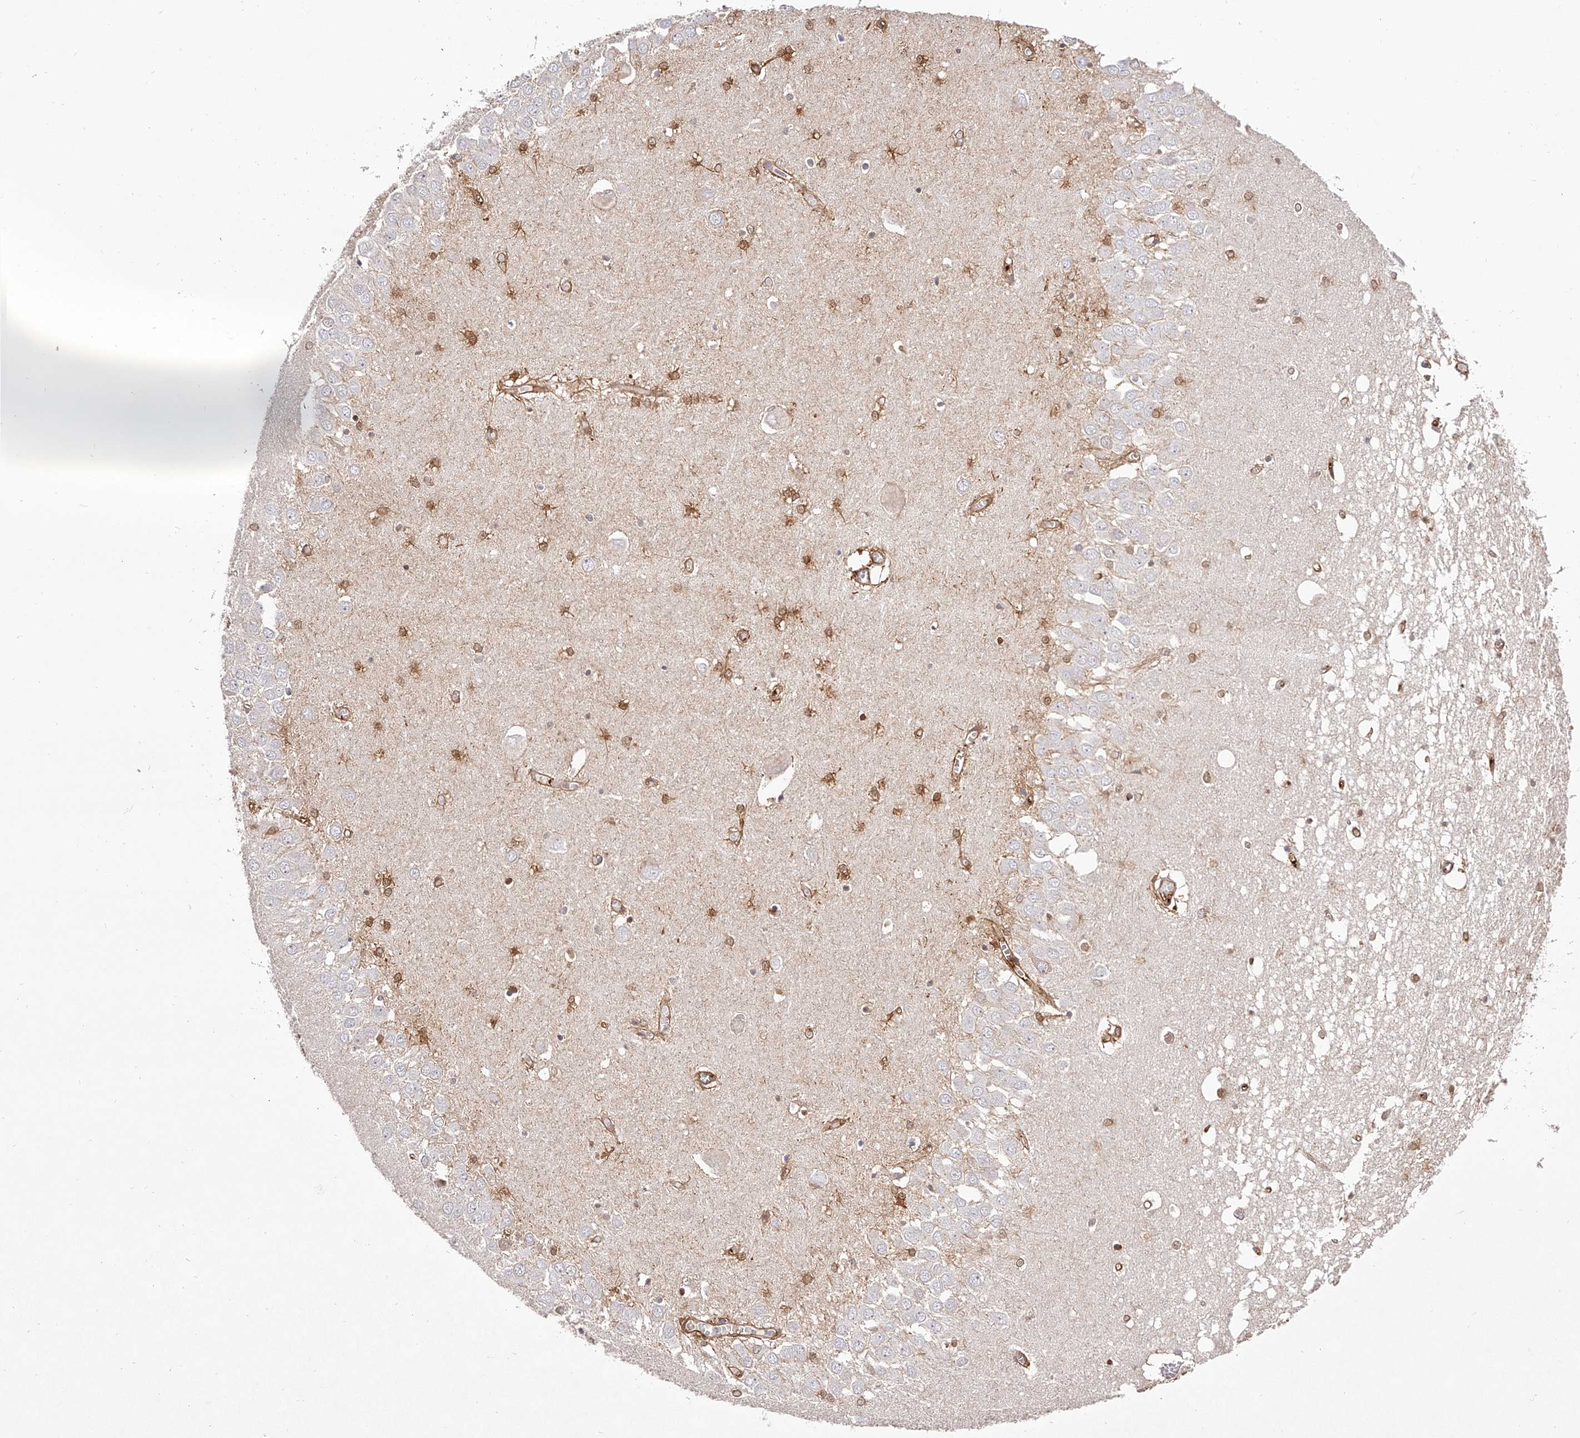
{"staining": {"intensity": "moderate", "quantity": "<25%", "location": "cytoplasmic/membranous"}, "tissue": "hippocampus", "cell_type": "Glial cells", "image_type": "normal", "snomed": [{"axis": "morphology", "description": "Normal tissue, NOS"}, {"axis": "topography", "description": "Hippocampus"}], "caption": "Unremarkable hippocampus demonstrates moderate cytoplasmic/membranous expression in about <25% of glial cells, visualized by immunohistochemistry. Immunohistochemistry (ihc) stains the protein in brown and the nuclei are stained blue.", "gene": "LAP3", "patient": {"sex": "male", "age": 70}}